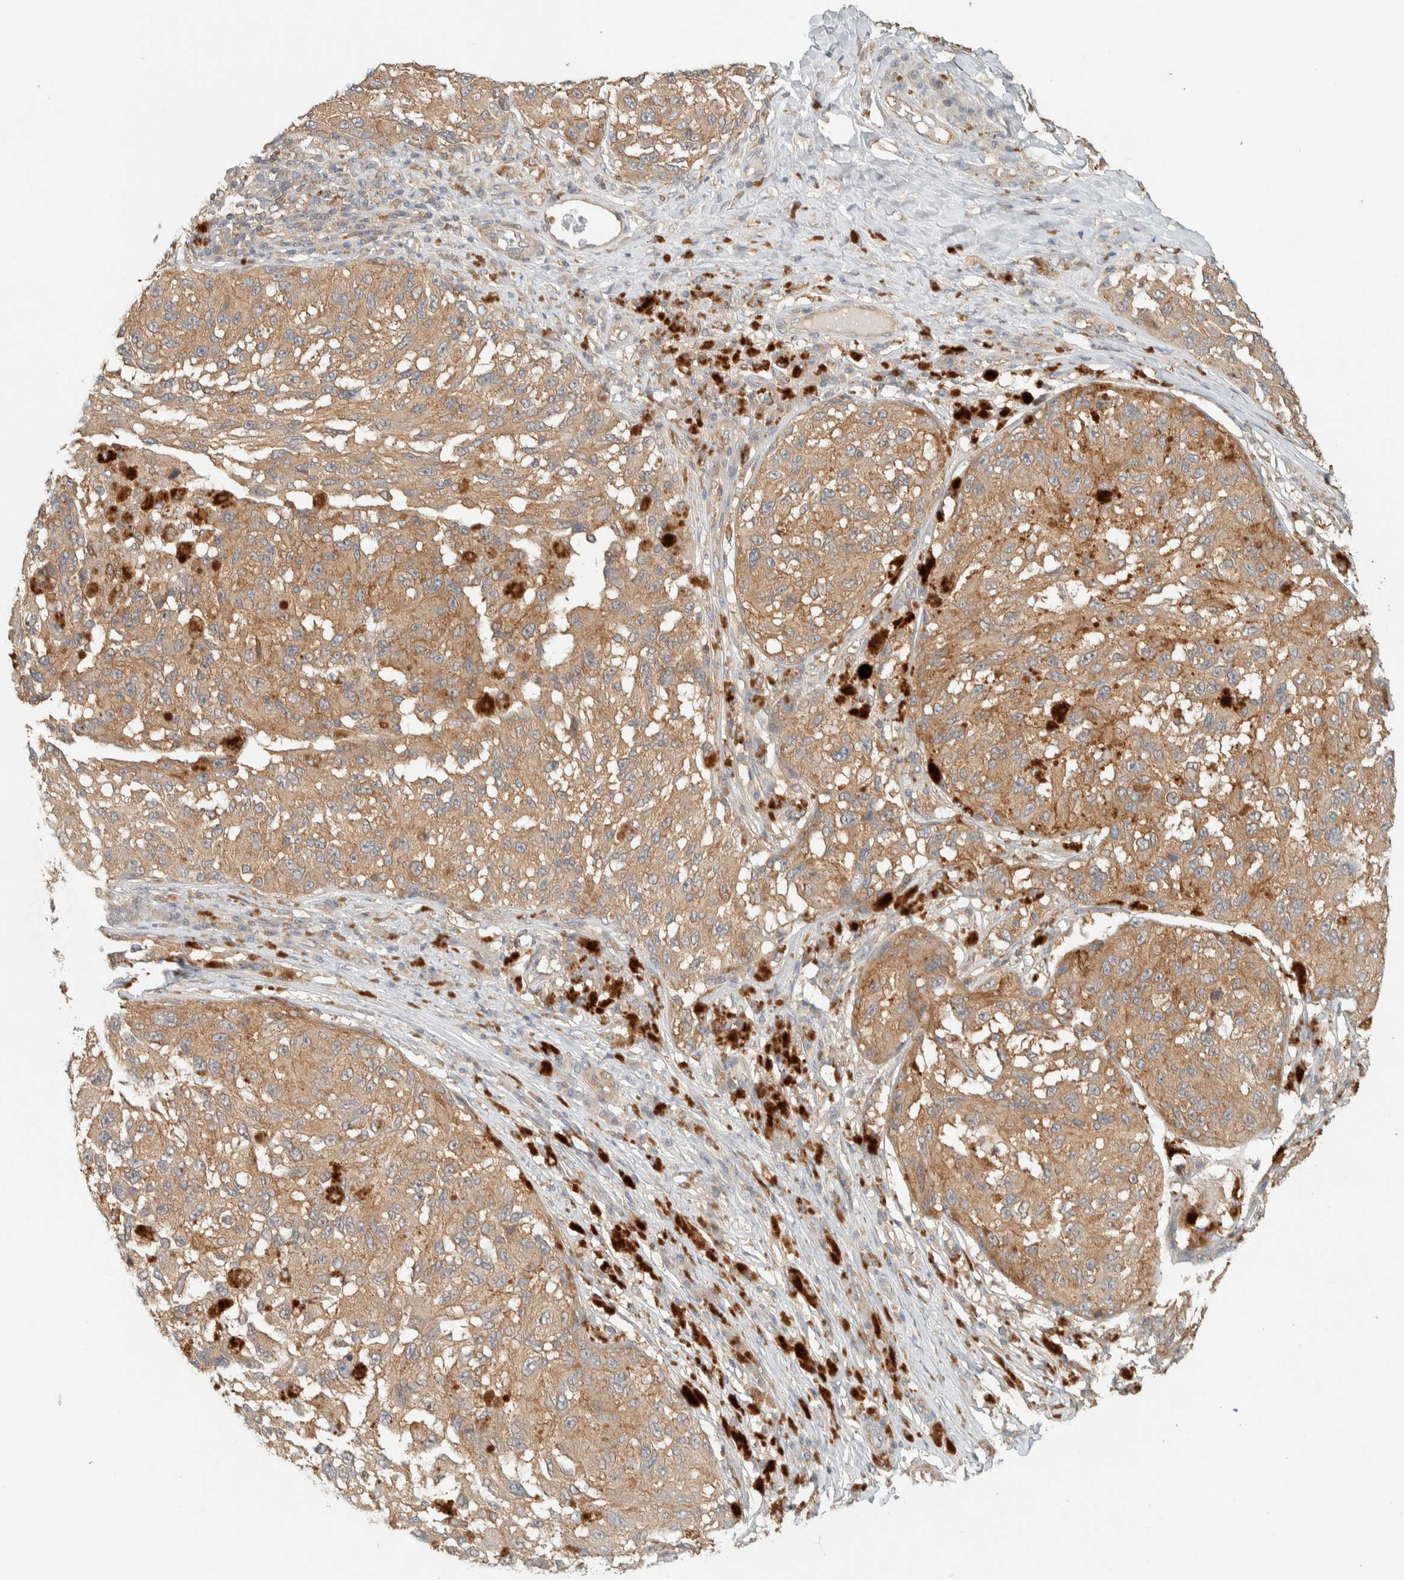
{"staining": {"intensity": "moderate", "quantity": ">75%", "location": "cytoplasmic/membranous"}, "tissue": "melanoma", "cell_type": "Tumor cells", "image_type": "cancer", "snomed": [{"axis": "morphology", "description": "Malignant melanoma, NOS"}, {"axis": "topography", "description": "Skin"}], "caption": "Tumor cells display medium levels of moderate cytoplasmic/membranous staining in about >75% of cells in melanoma. Using DAB (brown) and hematoxylin (blue) stains, captured at high magnification using brightfield microscopy.", "gene": "RAB11FIP1", "patient": {"sex": "female", "age": 73}}